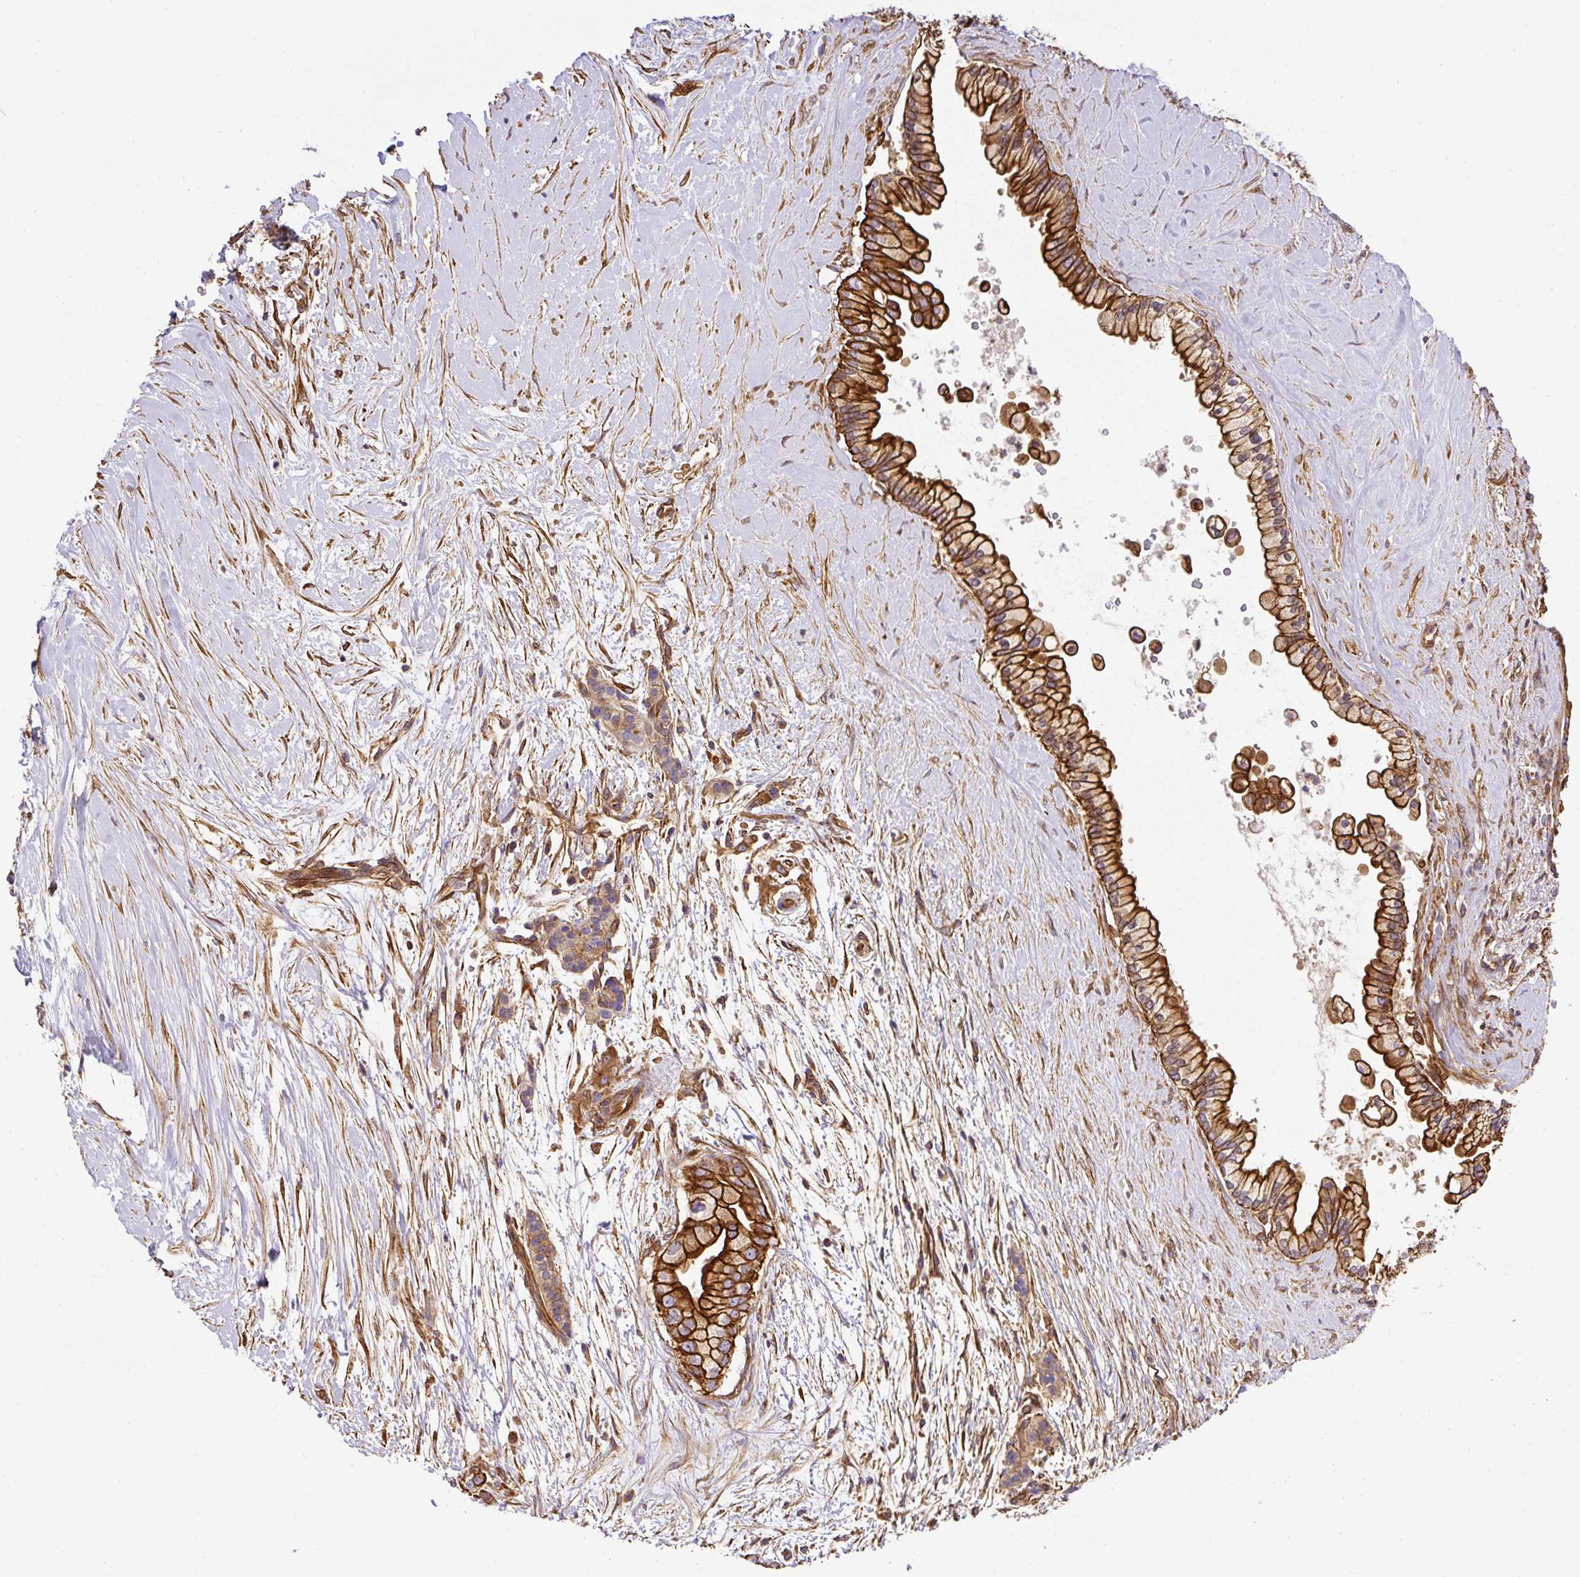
{"staining": {"intensity": "strong", "quantity": ">75%", "location": "cytoplasmic/membranous"}, "tissue": "pancreatic cancer", "cell_type": "Tumor cells", "image_type": "cancer", "snomed": [{"axis": "morphology", "description": "Adenocarcinoma, NOS"}, {"axis": "topography", "description": "Pancreas"}], "caption": "Approximately >75% of tumor cells in human pancreatic cancer reveal strong cytoplasmic/membranous protein positivity as visualized by brown immunohistochemical staining.", "gene": "DCTN1", "patient": {"sex": "female", "age": 69}}